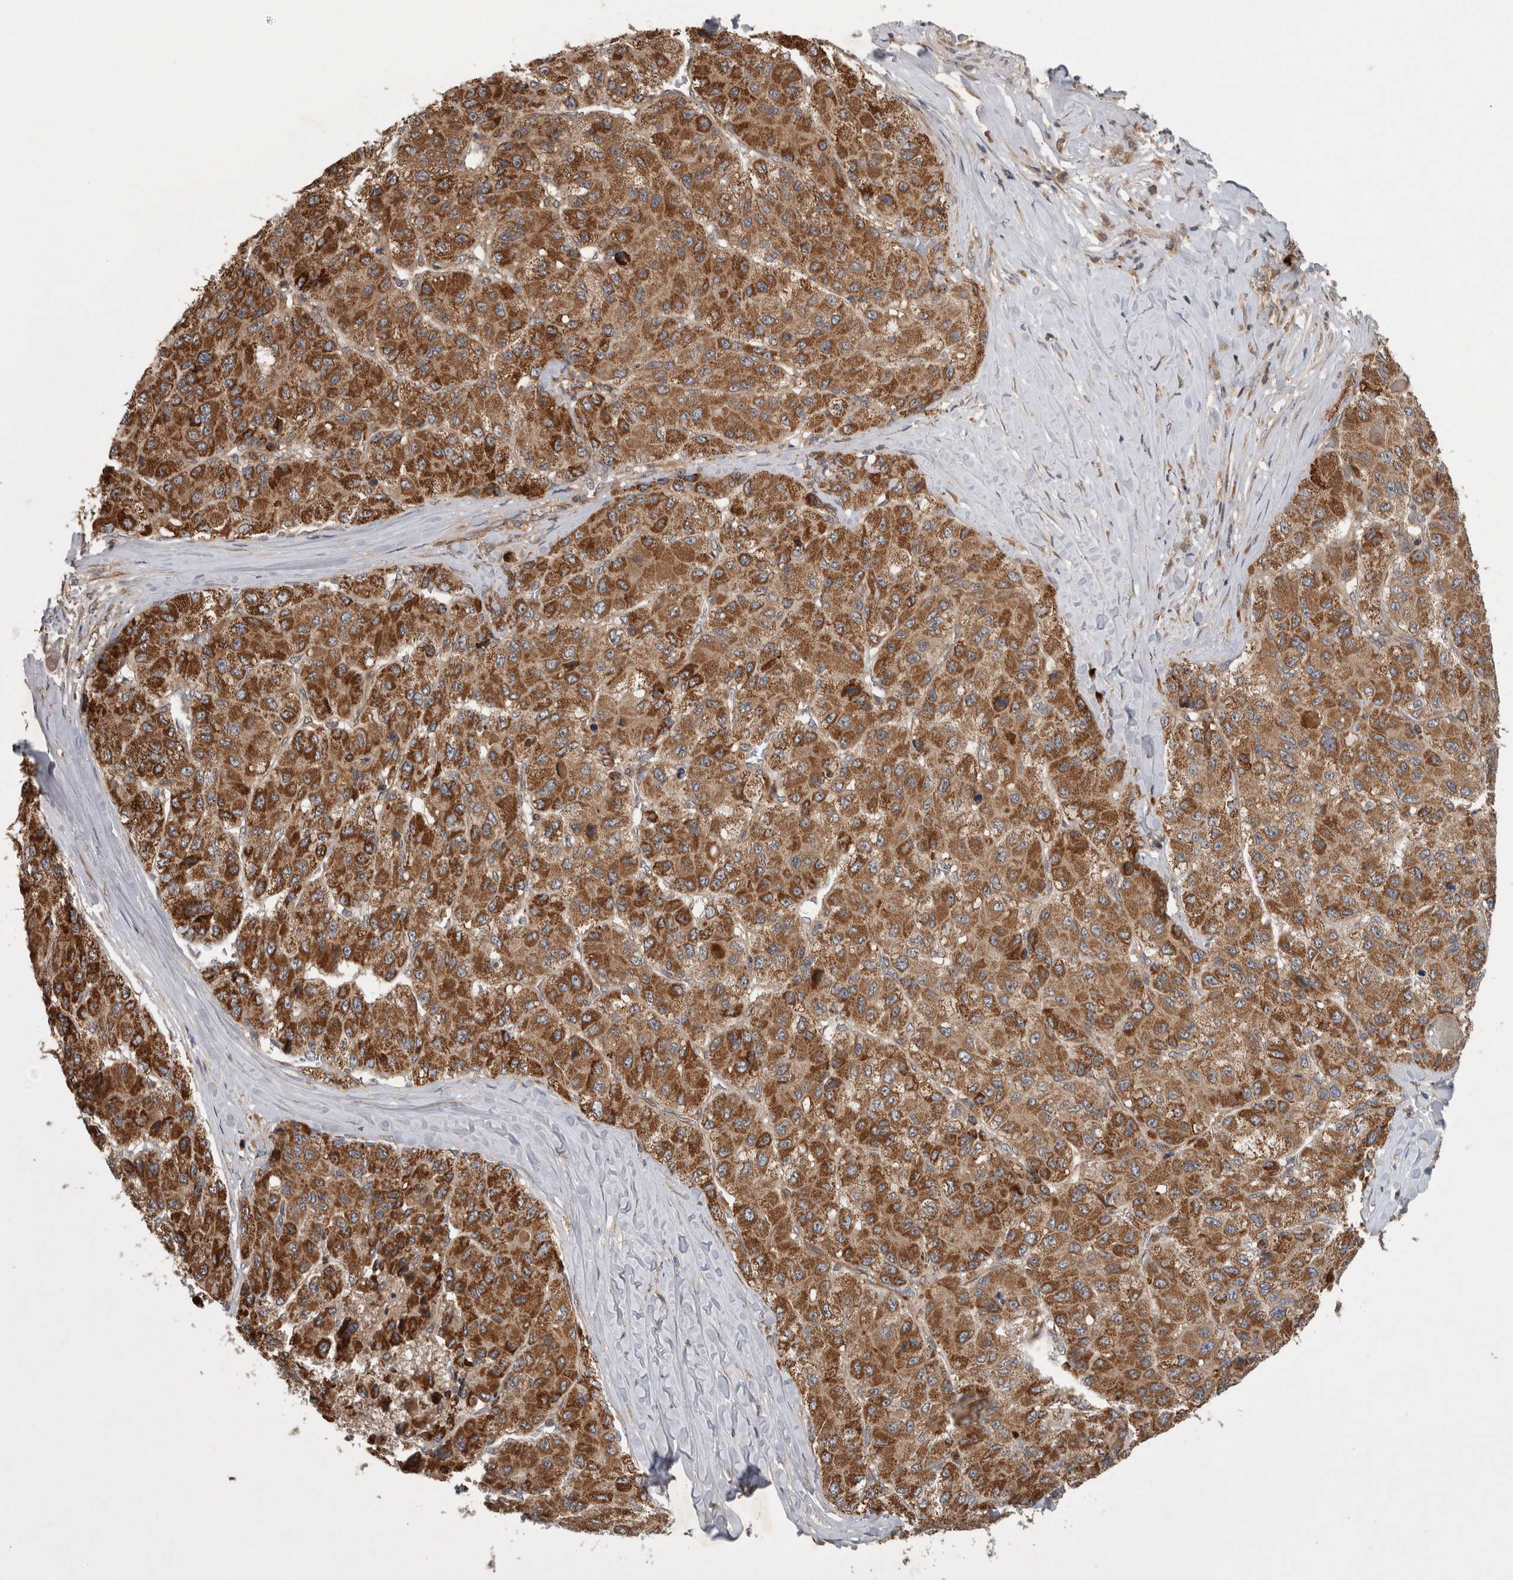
{"staining": {"intensity": "strong", "quantity": ">75%", "location": "cytoplasmic/membranous"}, "tissue": "liver cancer", "cell_type": "Tumor cells", "image_type": "cancer", "snomed": [{"axis": "morphology", "description": "Carcinoma, Hepatocellular, NOS"}, {"axis": "topography", "description": "Liver"}], "caption": "A brown stain shows strong cytoplasmic/membranous positivity of a protein in human liver hepatocellular carcinoma tumor cells.", "gene": "PDCD2", "patient": {"sex": "male", "age": 80}}